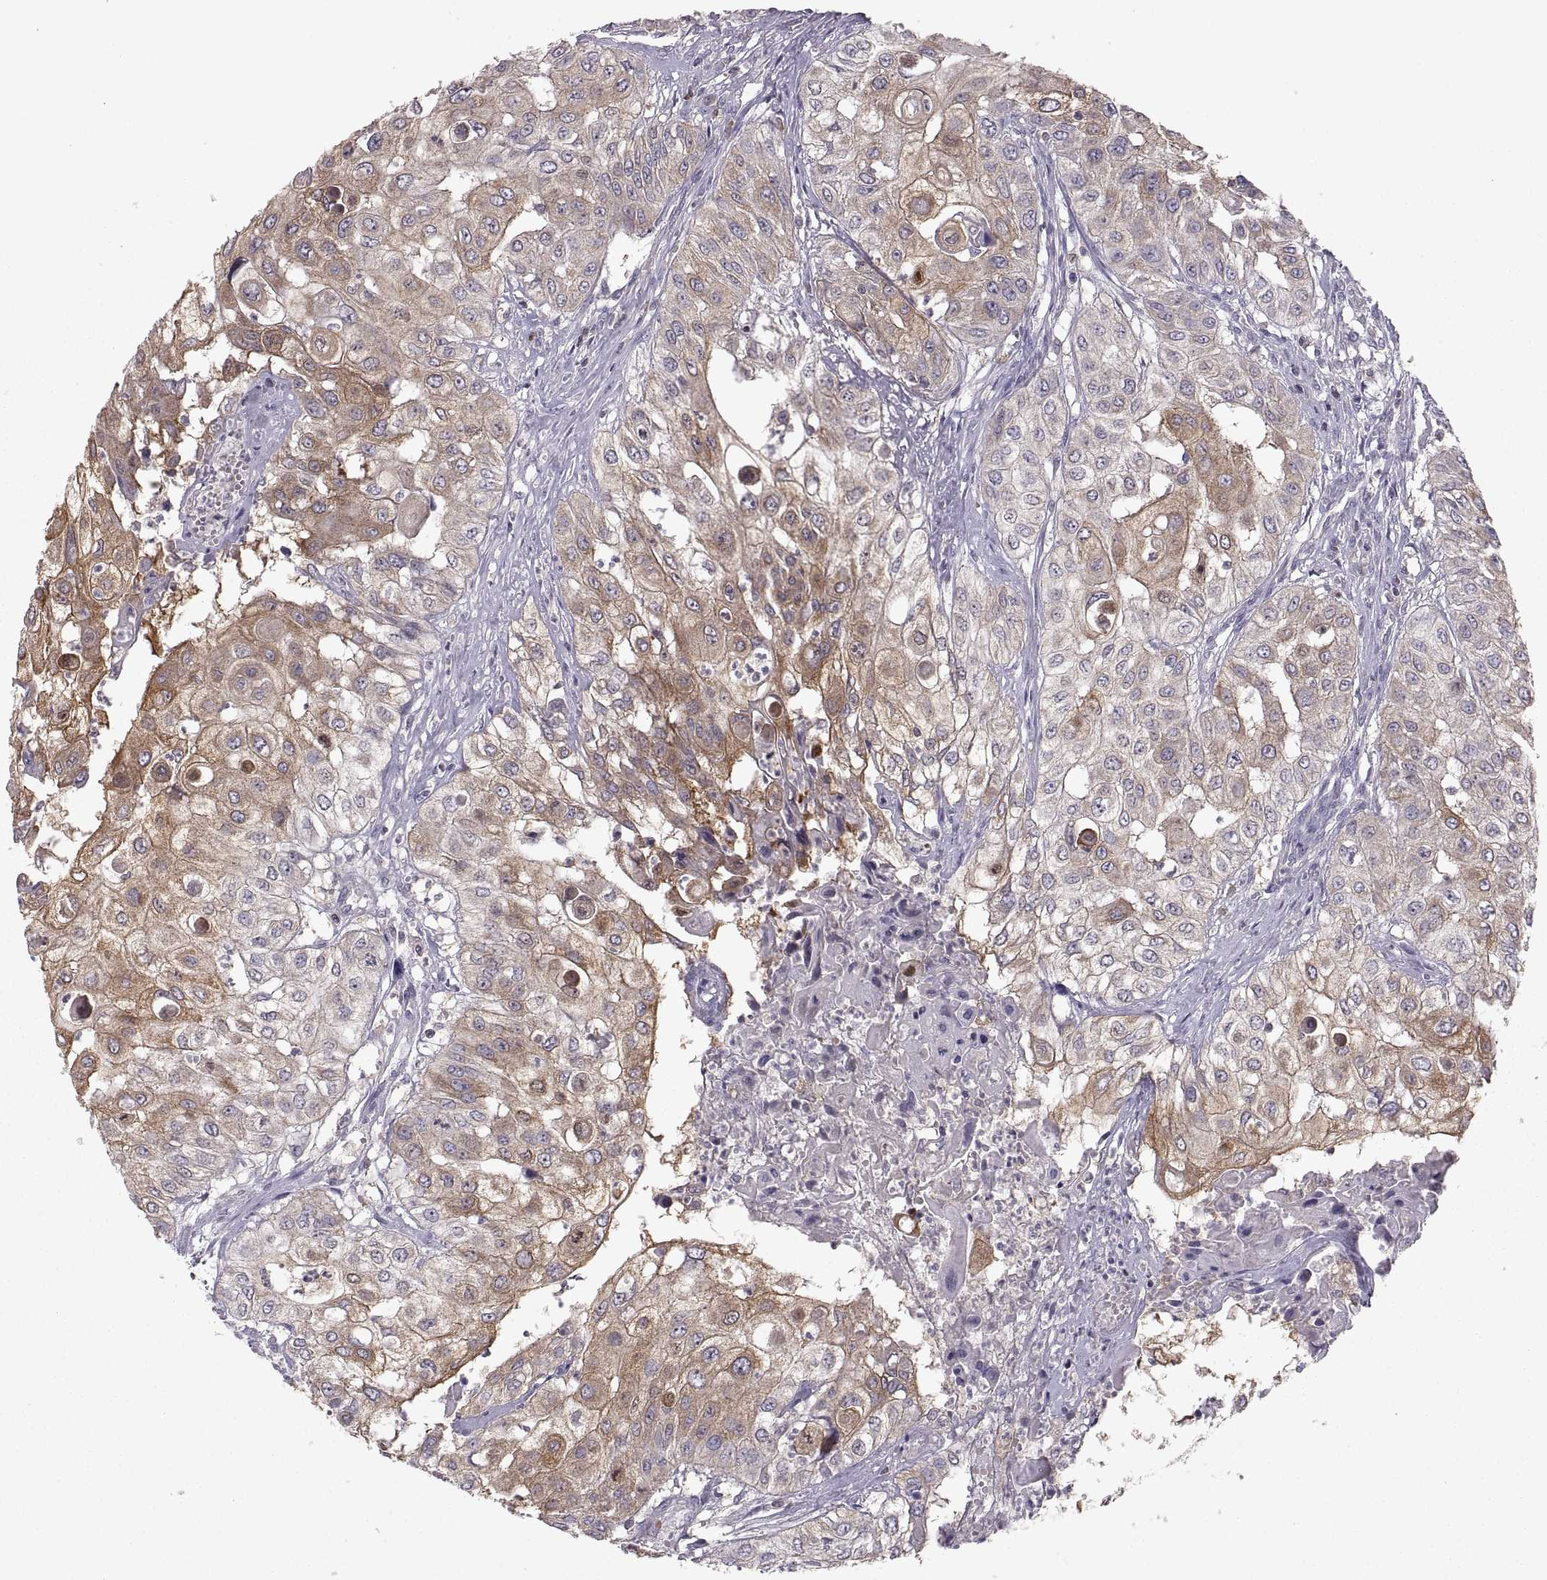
{"staining": {"intensity": "moderate", "quantity": "<25%", "location": "cytoplasmic/membranous"}, "tissue": "urothelial cancer", "cell_type": "Tumor cells", "image_type": "cancer", "snomed": [{"axis": "morphology", "description": "Urothelial carcinoma, High grade"}, {"axis": "topography", "description": "Urinary bladder"}], "caption": "Immunohistochemical staining of human urothelial carcinoma (high-grade) shows low levels of moderate cytoplasmic/membranous staining in about <25% of tumor cells. (Brightfield microscopy of DAB IHC at high magnification).", "gene": "EZR", "patient": {"sex": "female", "age": 79}}